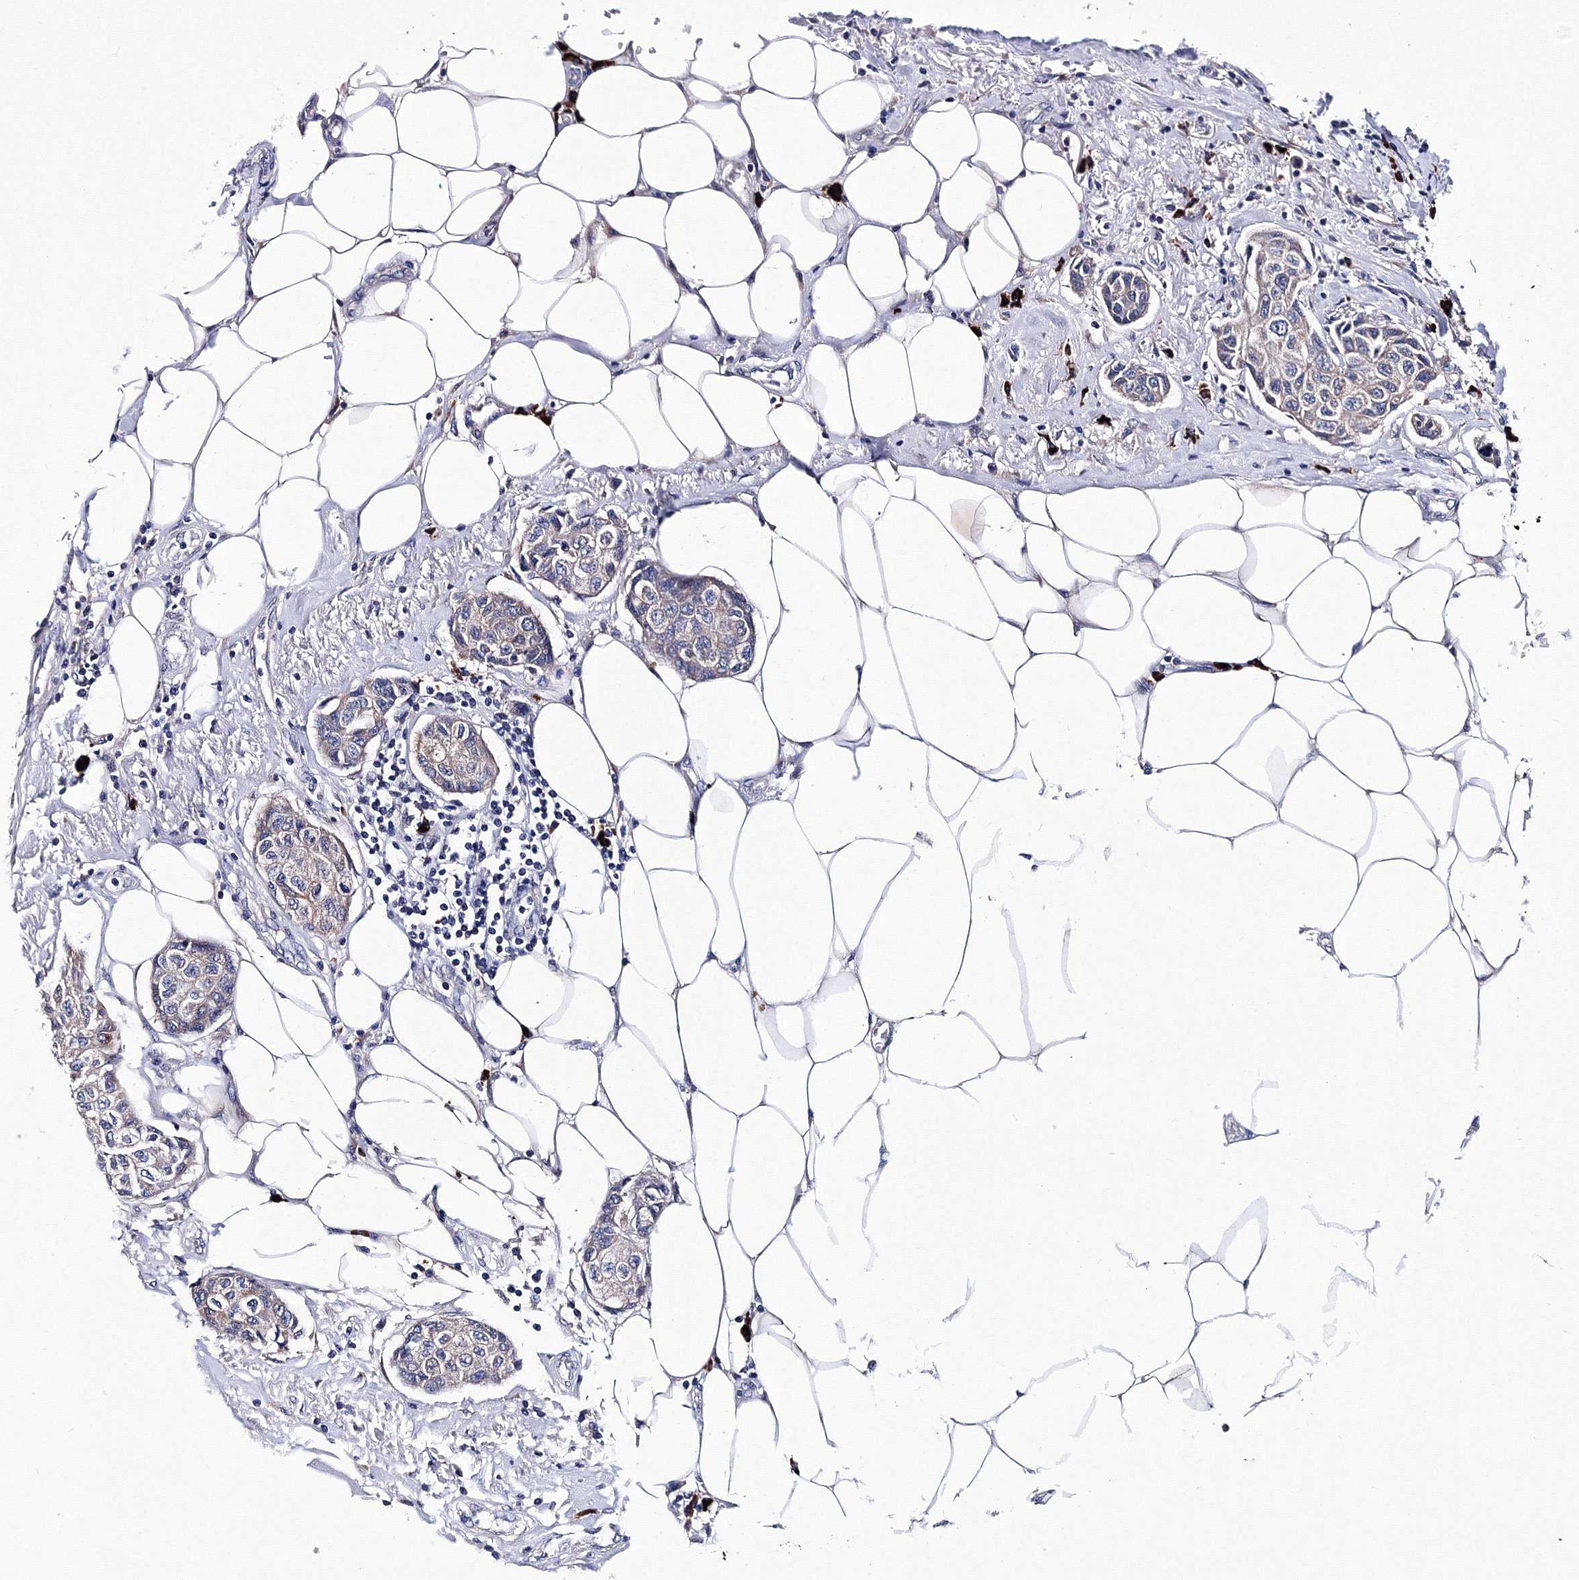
{"staining": {"intensity": "weak", "quantity": "25%-75%", "location": "cytoplasmic/membranous"}, "tissue": "breast cancer", "cell_type": "Tumor cells", "image_type": "cancer", "snomed": [{"axis": "morphology", "description": "Duct carcinoma"}, {"axis": "topography", "description": "Breast"}], "caption": "Protein staining by immunohistochemistry reveals weak cytoplasmic/membranous positivity in about 25%-75% of tumor cells in breast cancer (invasive ductal carcinoma).", "gene": "TRPM2", "patient": {"sex": "female", "age": 80}}